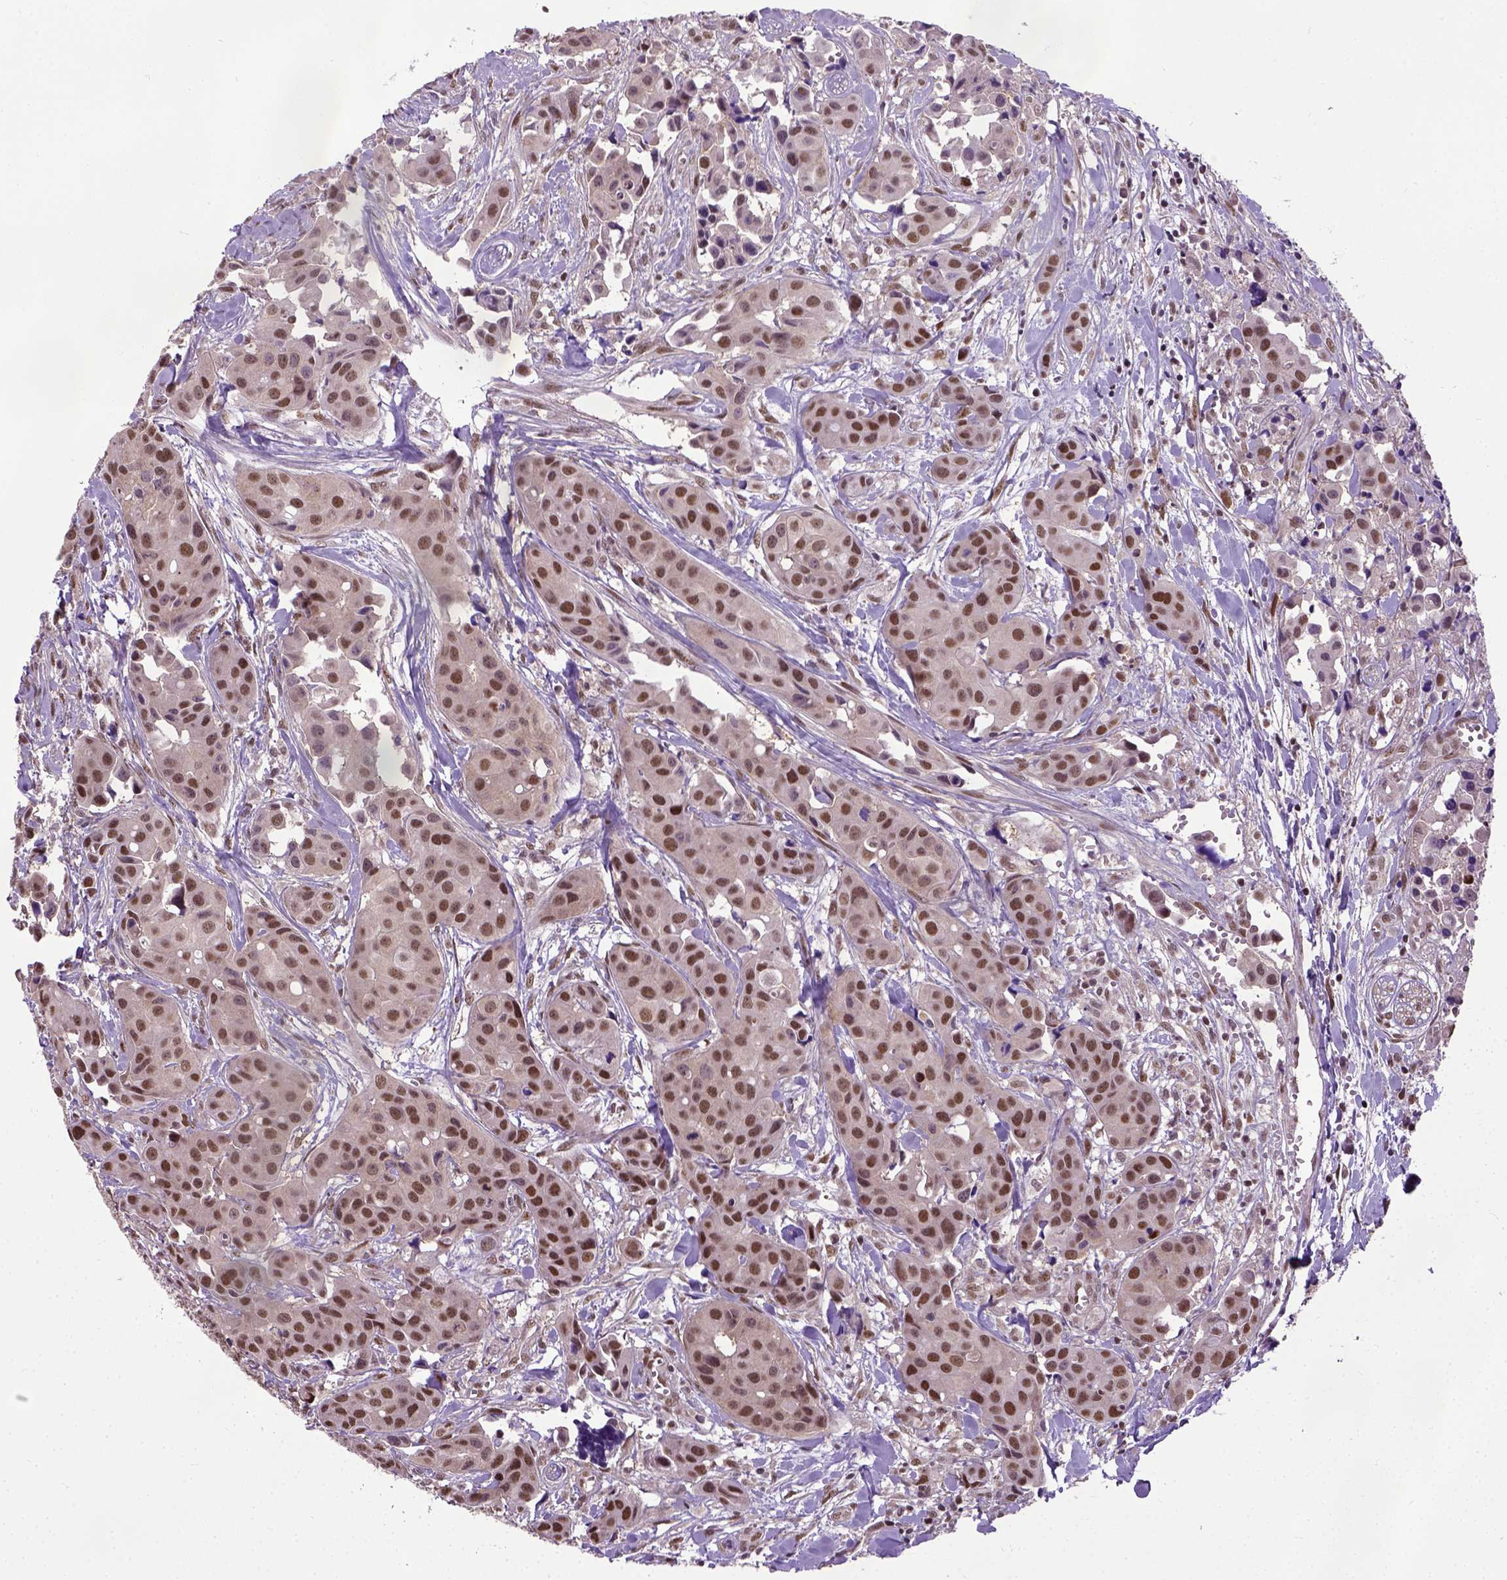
{"staining": {"intensity": "strong", "quantity": "<25%", "location": "nuclear"}, "tissue": "head and neck cancer", "cell_type": "Tumor cells", "image_type": "cancer", "snomed": [{"axis": "morphology", "description": "Adenocarcinoma, NOS"}, {"axis": "topography", "description": "Head-Neck"}], "caption": "A brown stain labels strong nuclear expression of a protein in head and neck cancer (adenocarcinoma) tumor cells.", "gene": "UBA3", "patient": {"sex": "male", "age": 76}}